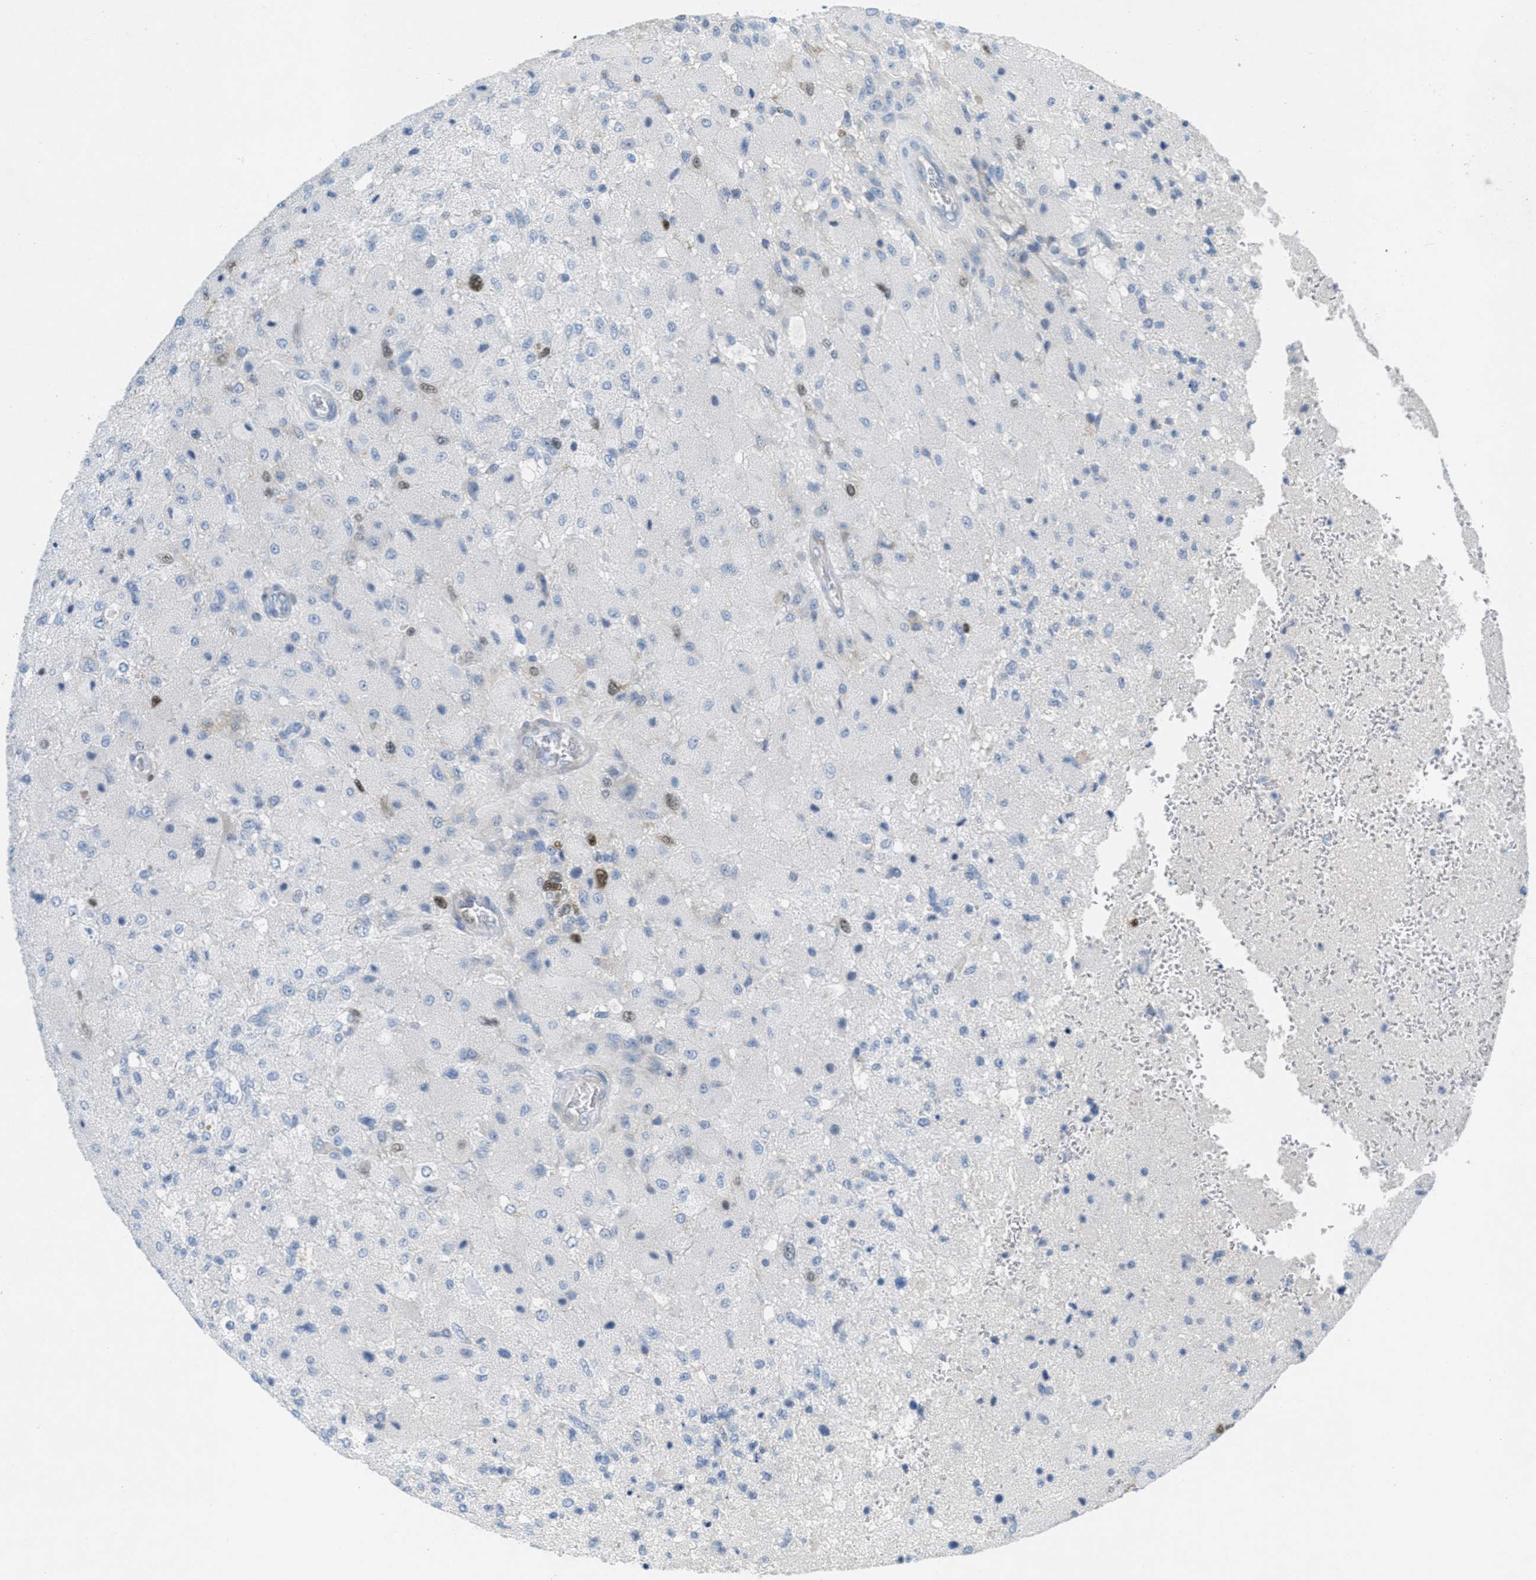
{"staining": {"intensity": "moderate", "quantity": "<25%", "location": "nuclear"}, "tissue": "glioma", "cell_type": "Tumor cells", "image_type": "cancer", "snomed": [{"axis": "morphology", "description": "Normal tissue, NOS"}, {"axis": "morphology", "description": "Glioma, malignant, High grade"}, {"axis": "topography", "description": "Cerebral cortex"}], "caption": "Moderate nuclear protein positivity is appreciated in approximately <25% of tumor cells in high-grade glioma (malignant).", "gene": "ORC6", "patient": {"sex": "male", "age": 77}}